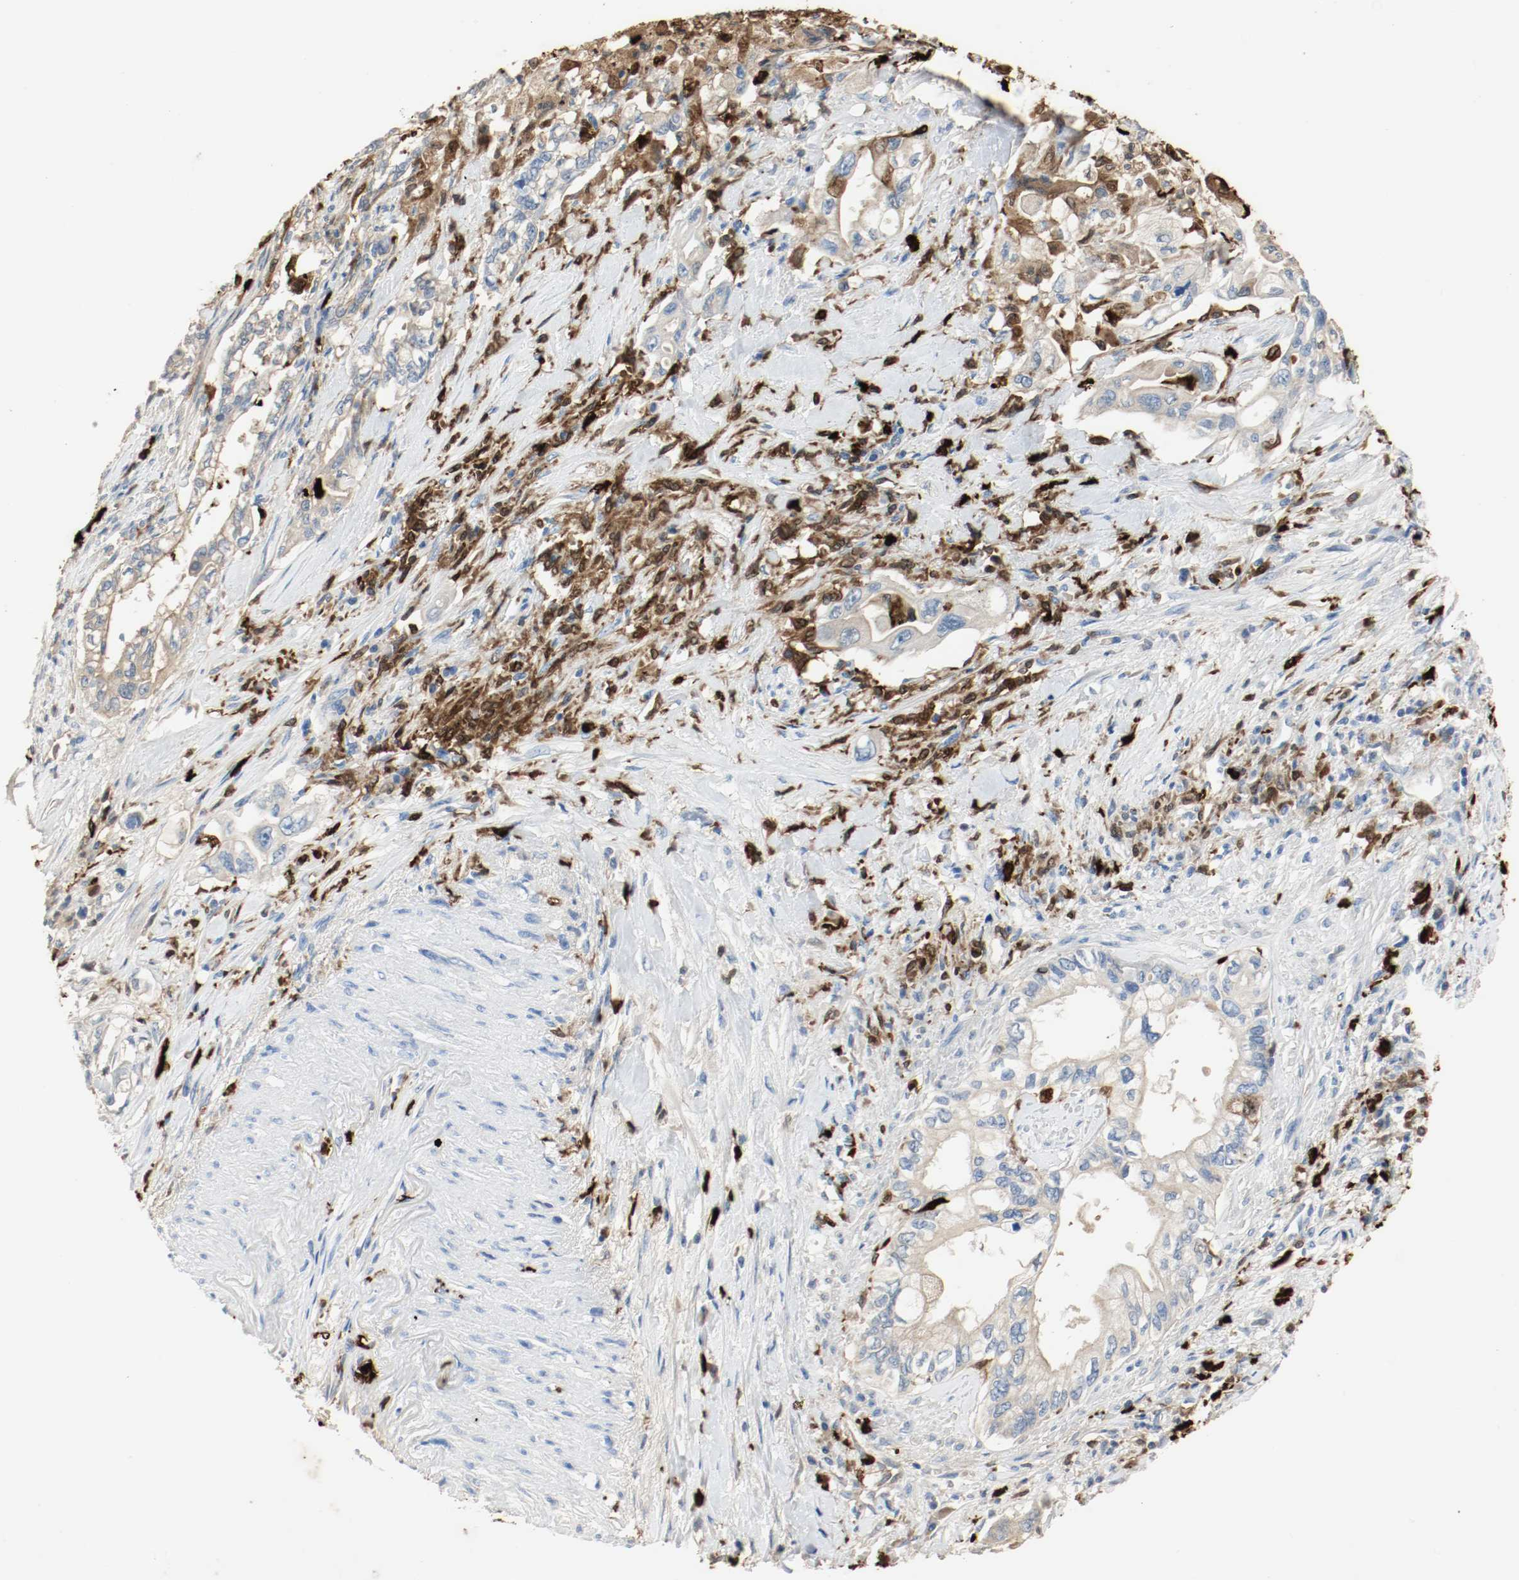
{"staining": {"intensity": "weak", "quantity": "<25%", "location": "cytoplasmic/membranous"}, "tissue": "pancreatic cancer", "cell_type": "Tumor cells", "image_type": "cancer", "snomed": [{"axis": "morphology", "description": "Normal tissue, NOS"}, {"axis": "topography", "description": "Pancreas"}], "caption": "Immunohistochemistry micrograph of human pancreatic cancer stained for a protein (brown), which shows no staining in tumor cells.", "gene": "S100A9", "patient": {"sex": "male", "age": 42}}